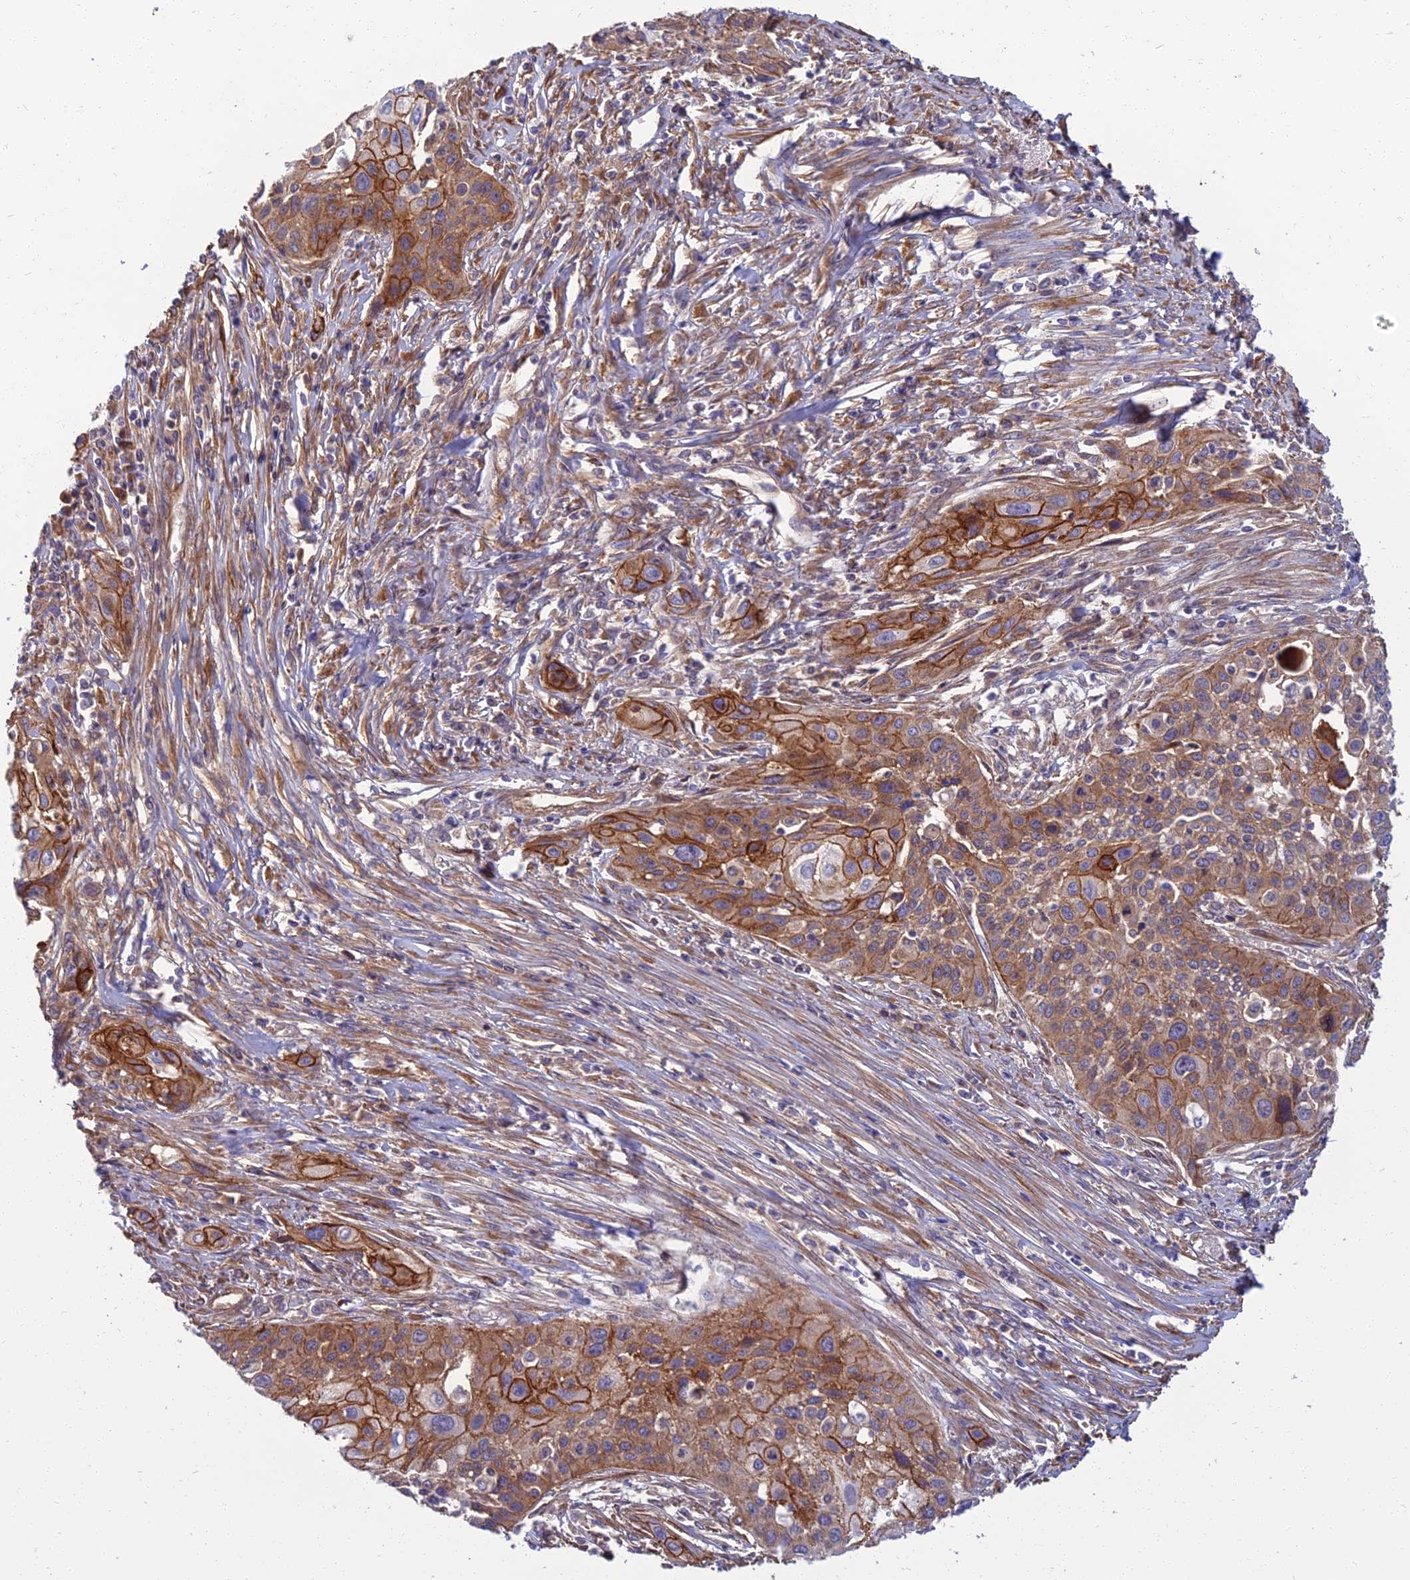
{"staining": {"intensity": "moderate", "quantity": ">75%", "location": "cytoplasmic/membranous"}, "tissue": "cervical cancer", "cell_type": "Tumor cells", "image_type": "cancer", "snomed": [{"axis": "morphology", "description": "Squamous cell carcinoma, NOS"}, {"axis": "topography", "description": "Cervix"}], "caption": "DAB immunohistochemical staining of human squamous cell carcinoma (cervical) reveals moderate cytoplasmic/membranous protein positivity in approximately >75% of tumor cells. (DAB (3,3'-diaminobenzidine) = brown stain, brightfield microscopy at high magnification).", "gene": "WDR24", "patient": {"sex": "female", "age": 34}}